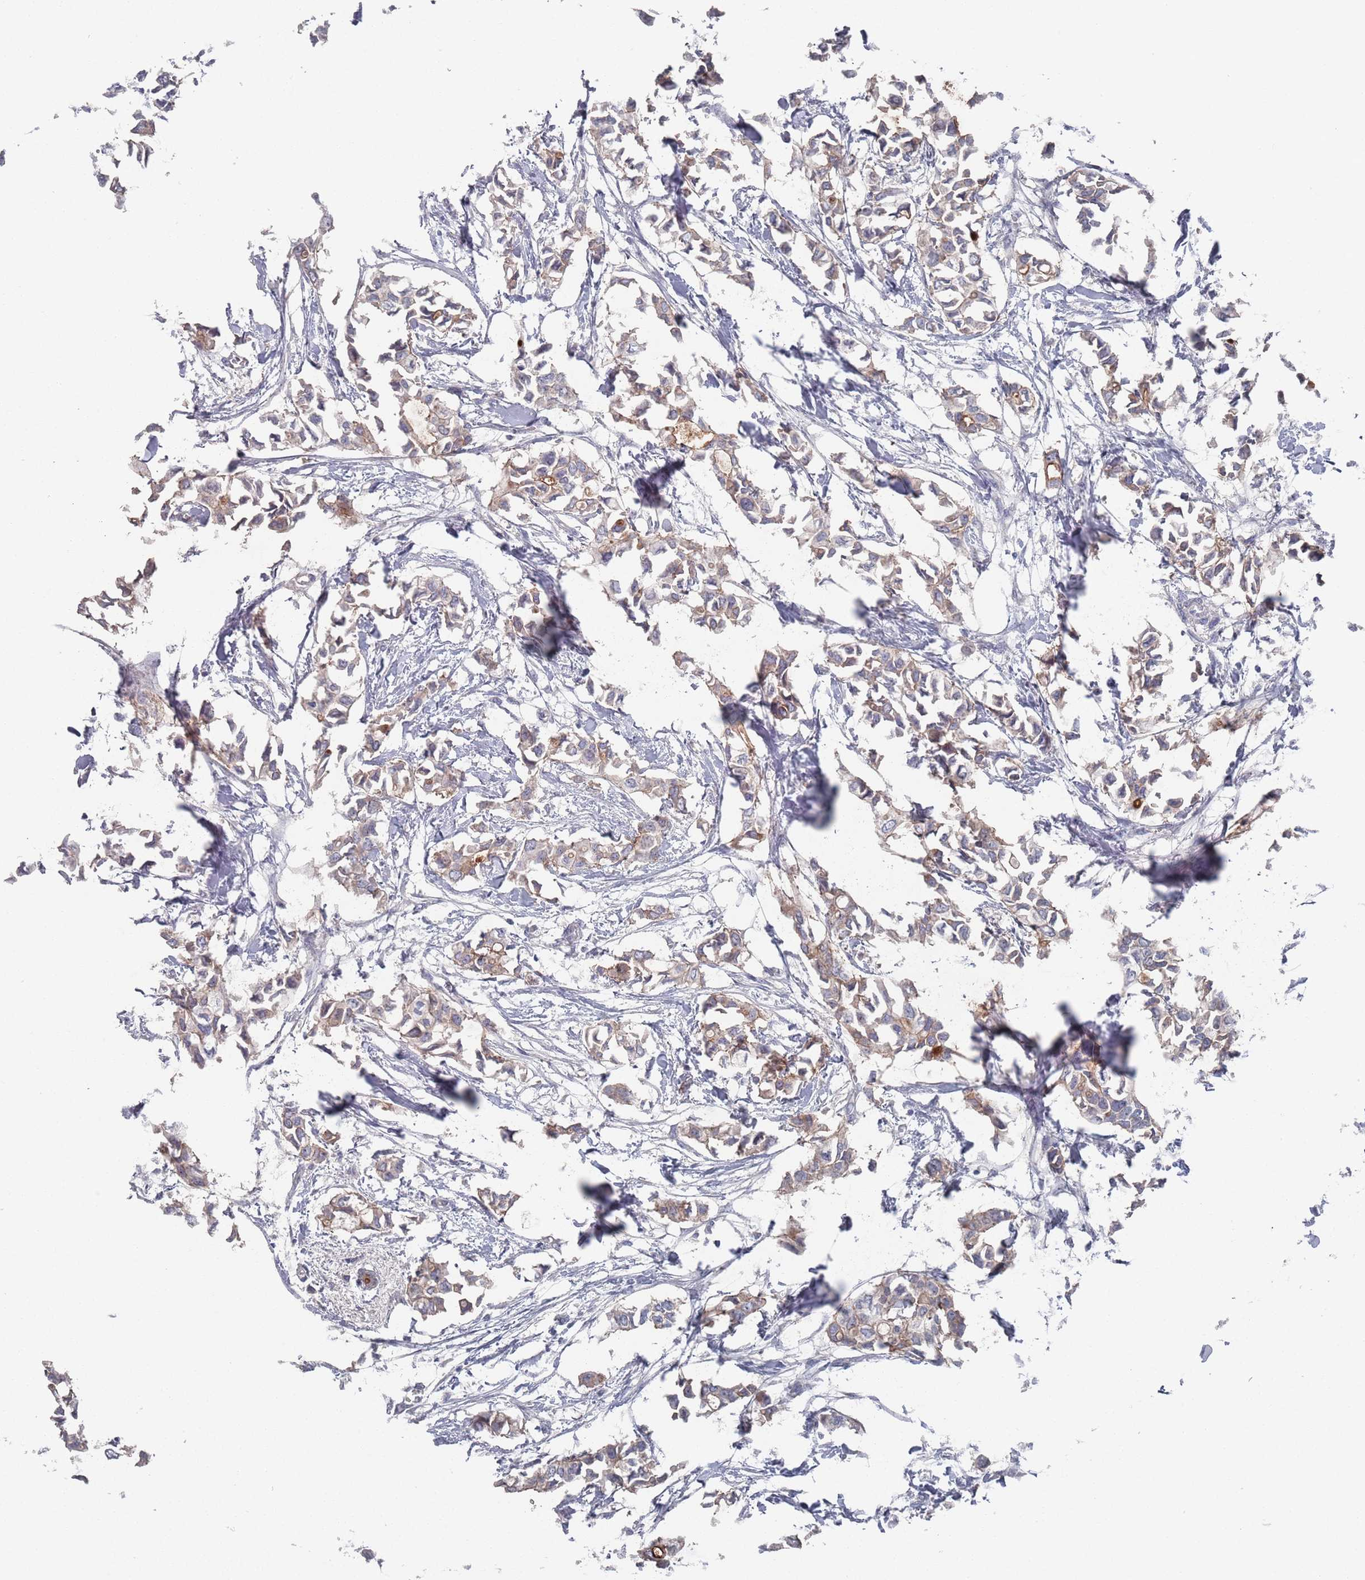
{"staining": {"intensity": "moderate", "quantity": "25%-75%", "location": "cytoplasmic/membranous"}, "tissue": "breast cancer", "cell_type": "Tumor cells", "image_type": "cancer", "snomed": [{"axis": "morphology", "description": "Duct carcinoma"}, {"axis": "topography", "description": "Breast"}], "caption": "Moderate cytoplasmic/membranous protein expression is identified in about 25%-75% of tumor cells in breast cancer (intraductal carcinoma).", "gene": "PROM2", "patient": {"sex": "female", "age": 41}}